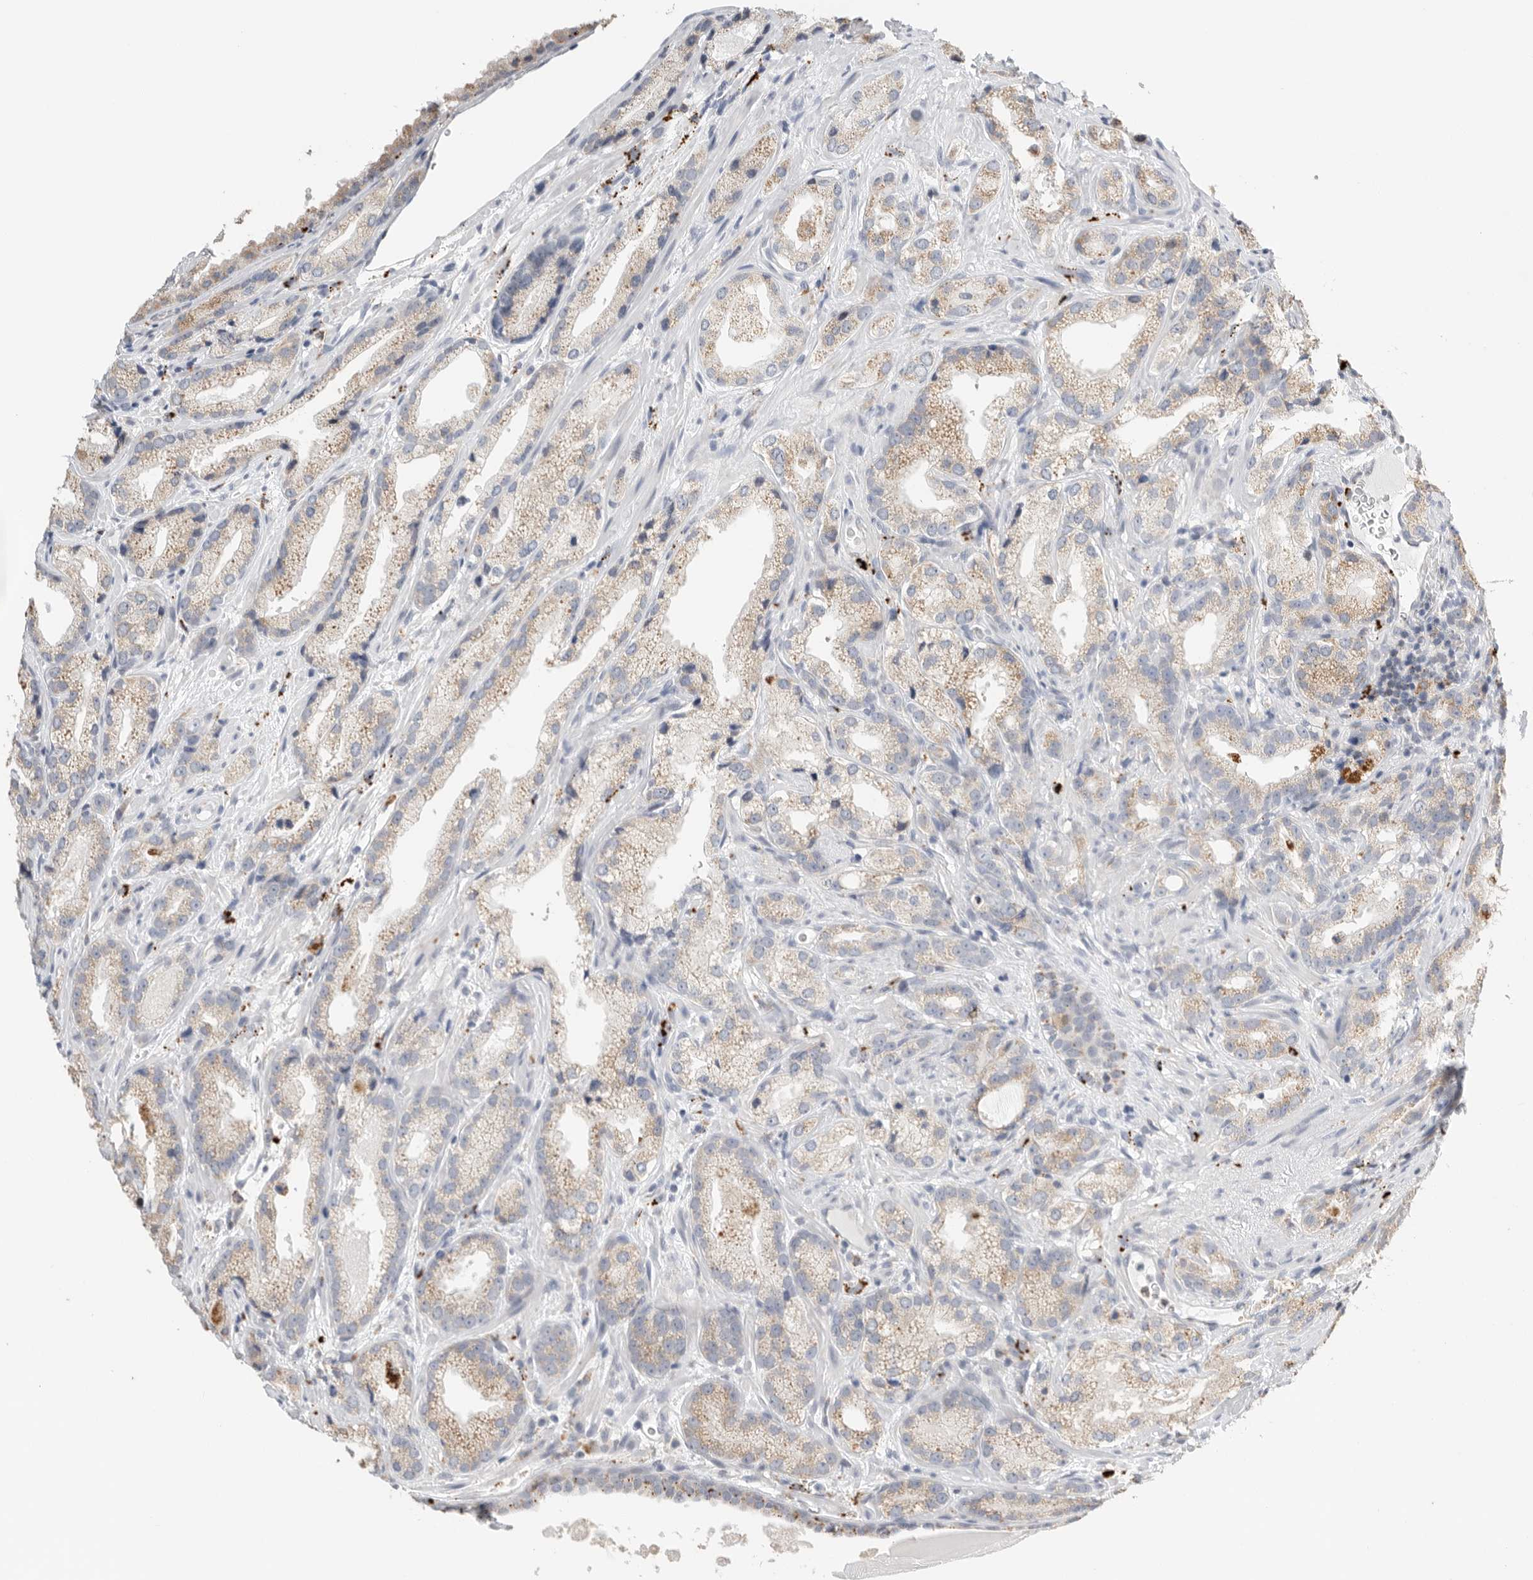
{"staining": {"intensity": "weak", "quantity": ">75%", "location": "cytoplasmic/membranous"}, "tissue": "prostate cancer", "cell_type": "Tumor cells", "image_type": "cancer", "snomed": [{"axis": "morphology", "description": "Adenocarcinoma, High grade"}, {"axis": "topography", "description": "Prostate"}], "caption": "IHC staining of prostate high-grade adenocarcinoma, which shows low levels of weak cytoplasmic/membranous positivity in approximately >75% of tumor cells indicating weak cytoplasmic/membranous protein positivity. The staining was performed using DAB (3,3'-diaminobenzidine) (brown) for protein detection and nuclei were counterstained in hematoxylin (blue).", "gene": "GGH", "patient": {"sex": "male", "age": 63}}